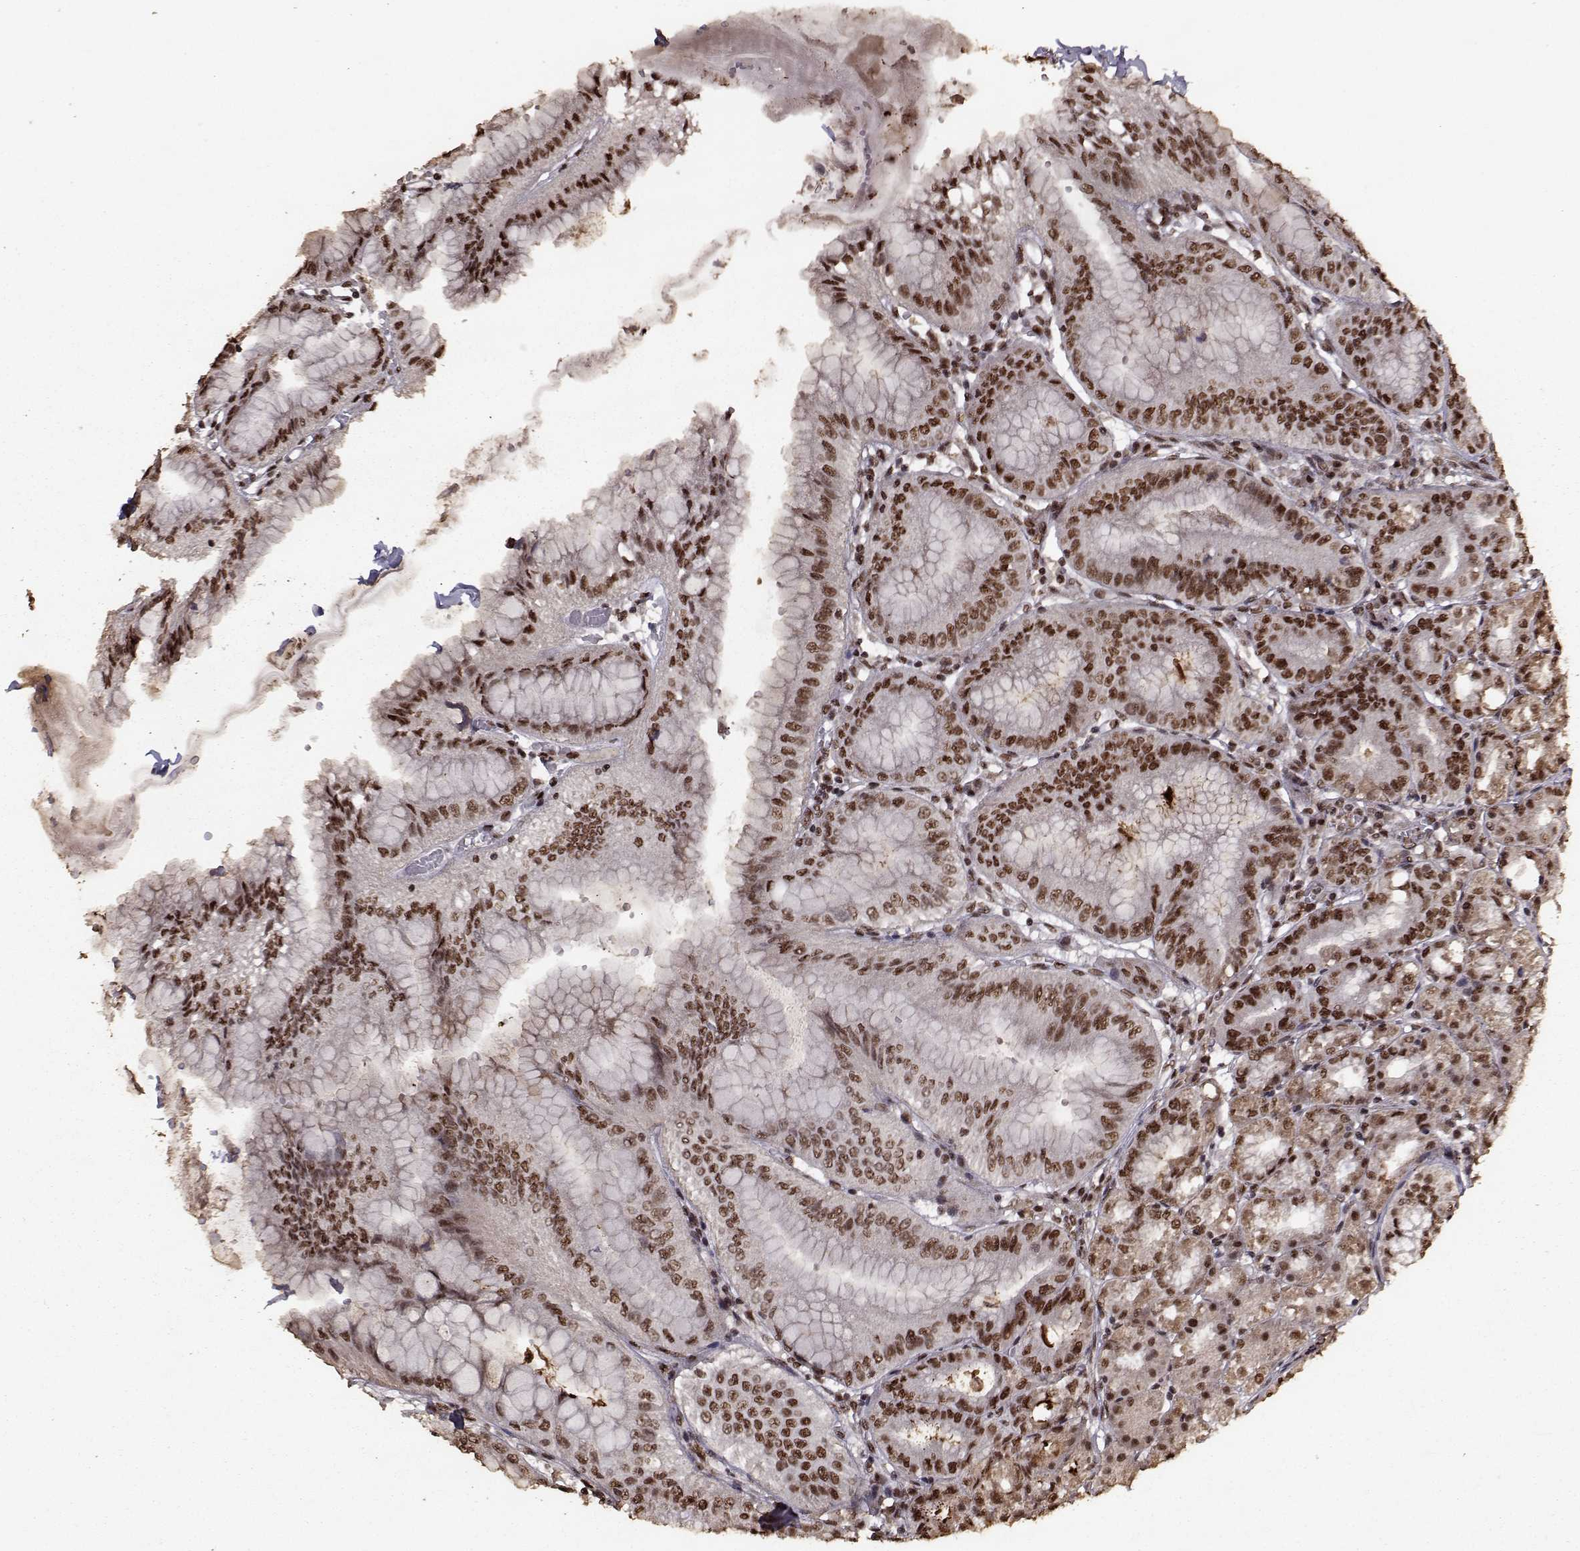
{"staining": {"intensity": "strong", "quantity": ">75%", "location": "cytoplasmic/membranous,nuclear"}, "tissue": "stomach", "cell_type": "Glandular cells", "image_type": "normal", "snomed": [{"axis": "morphology", "description": "Normal tissue, NOS"}, {"axis": "topography", "description": "Stomach"}], "caption": "IHC histopathology image of unremarkable stomach stained for a protein (brown), which demonstrates high levels of strong cytoplasmic/membranous,nuclear staining in about >75% of glandular cells.", "gene": "SF1", "patient": {"sex": "male", "age": 71}}